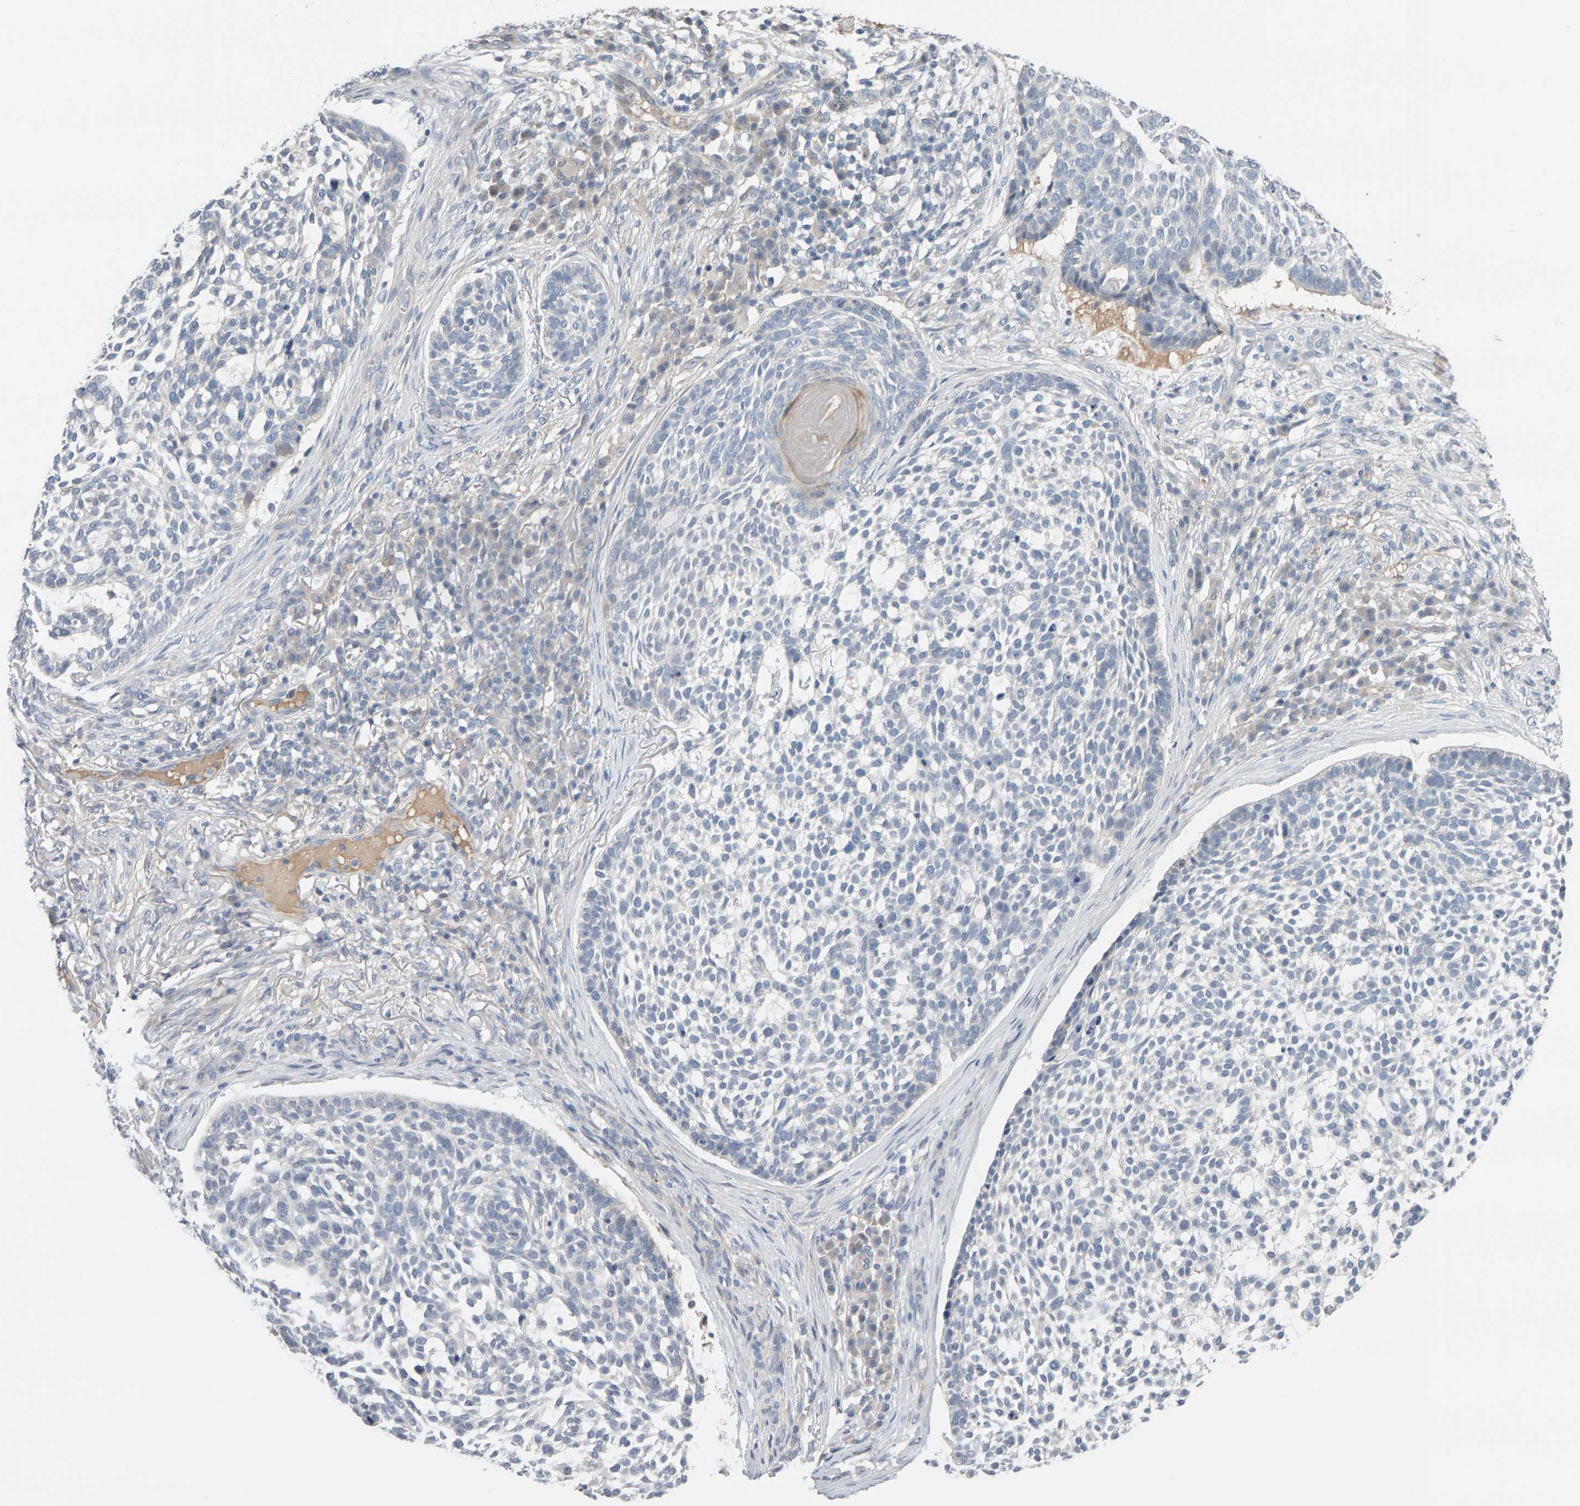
{"staining": {"intensity": "negative", "quantity": "none", "location": "none"}, "tissue": "skin cancer", "cell_type": "Tumor cells", "image_type": "cancer", "snomed": [{"axis": "morphology", "description": "Basal cell carcinoma"}, {"axis": "topography", "description": "Skin"}], "caption": "Tumor cells show no significant protein expression in skin cancer (basal cell carcinoma).", "gene": "GFUS", "patient": {"sex": "female", "age": 64}}